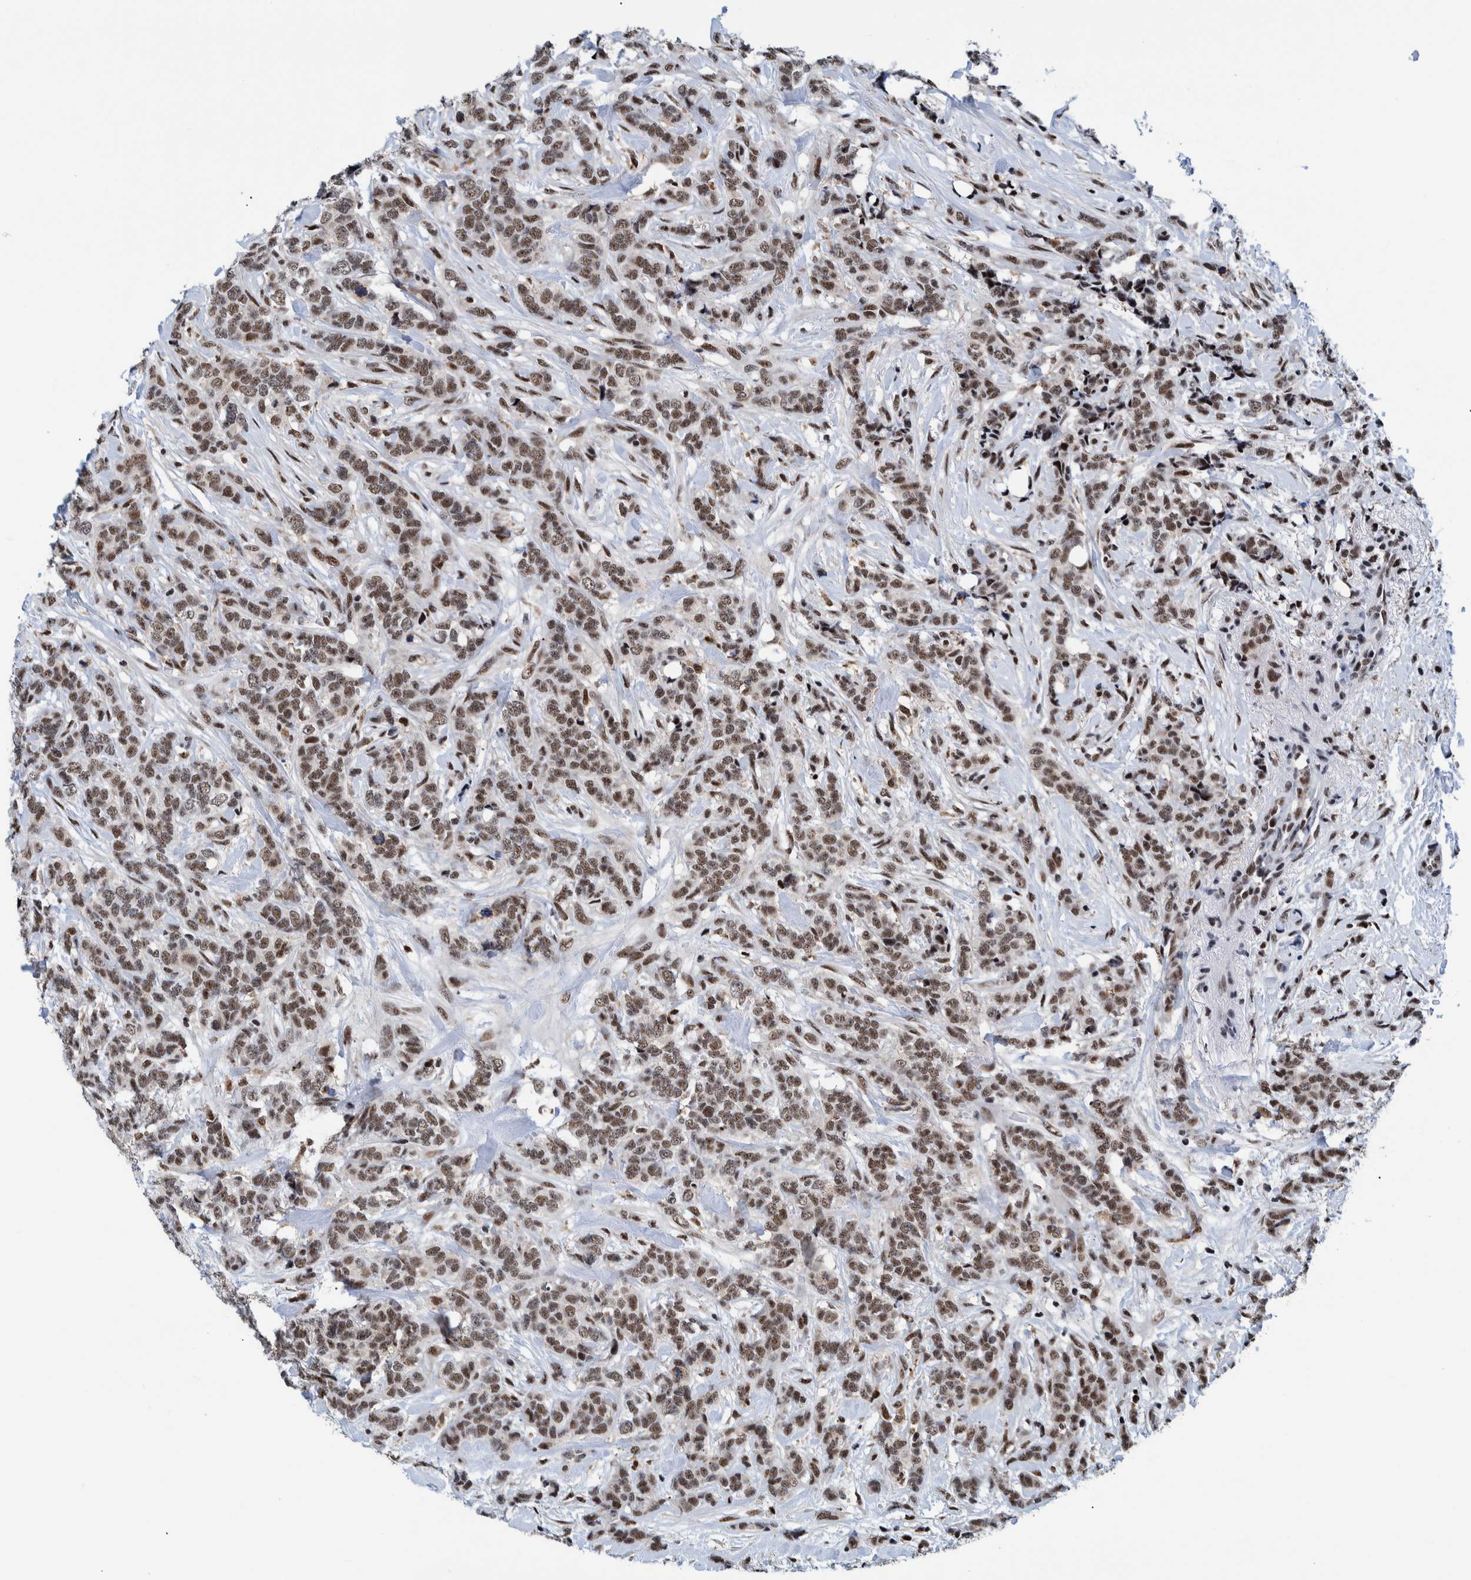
{"staining": {"intensity": "moderate", "quantity": ">75%", "location": "nuclear"}, "tissue": "breast cancer", "cell_type": "Tumor cells", "image_type": "cancer", "snomed": [{"axis": "morphology", "description": "Lobular carcinoma"}, {"axis": "topography", "description": "Skin"}, {"axis": "topography", "description": "Breast"}], "caption": "Immunohistochemical staining of lobular carcinoma (breast) displays medium levels of moderate nuclear protein positivity in approximately >75% of tumor cells.", "gene": "EFTUD2", "patient": {"sex": "female", "age": 46}}